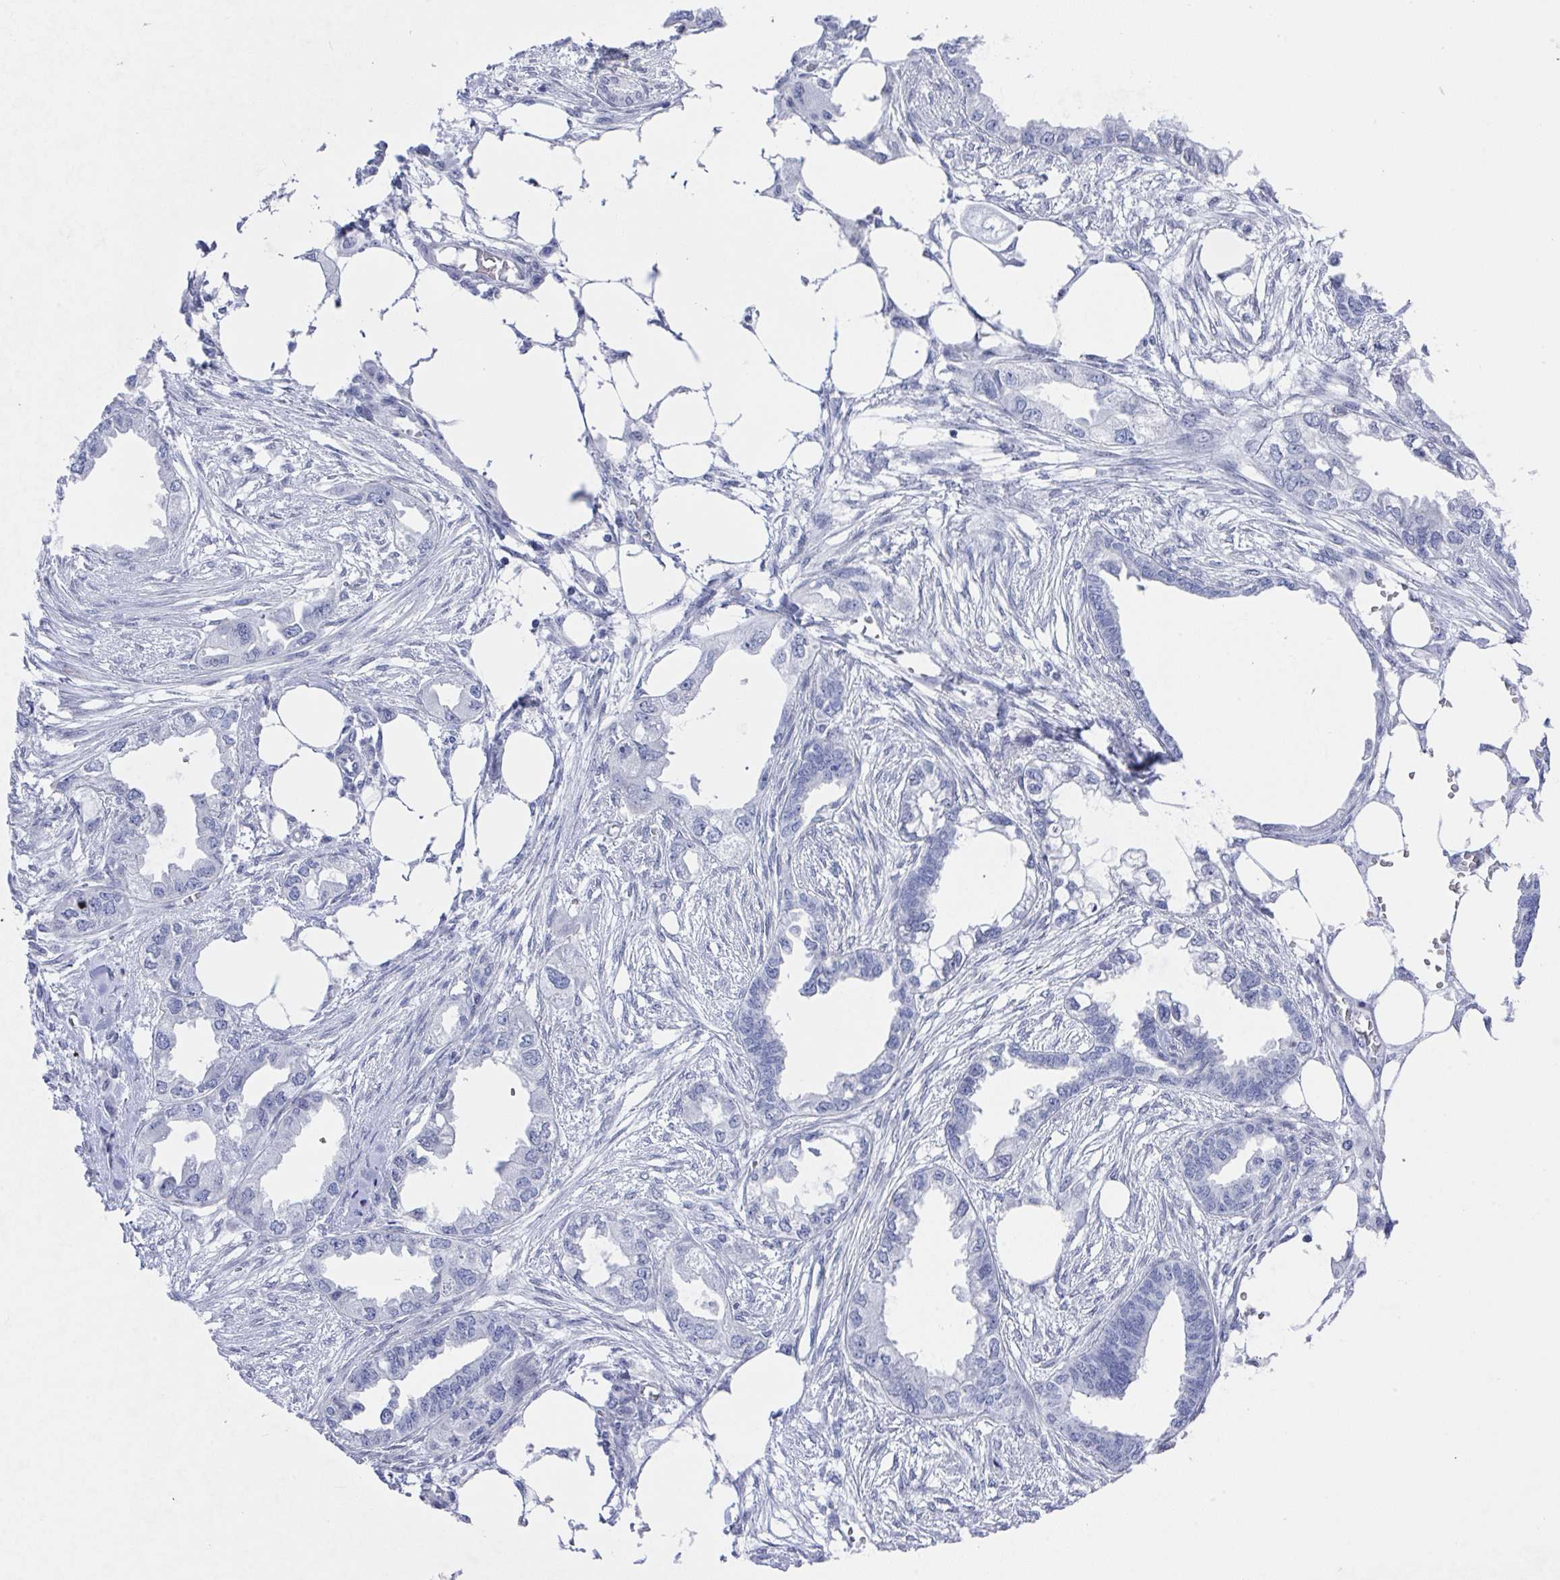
{"staining": {"intensity": "negative", "quantity": "none", "location": "none"}, "tissue": "endometrial cancer", "cell_type": "Tumor cells", "image_type": "cancer", "snomed": [{"axis": "morphology", "description": "Adenocarcinoma, NOS"}, {"axis": "morphology", "description": "Adenocarcinoma, metastatic, NOS"}, {"axis": "topography", "description": "Adipose tissue"}, {"axis": "topography", "description": "Endometrium"}], "caption": "Endometrial cancer stained for a protein using immunohistochemistry shows no expression tumor cells.", "gene": "MFSD4A", "patient": {"sex": "female", "age": 67}}